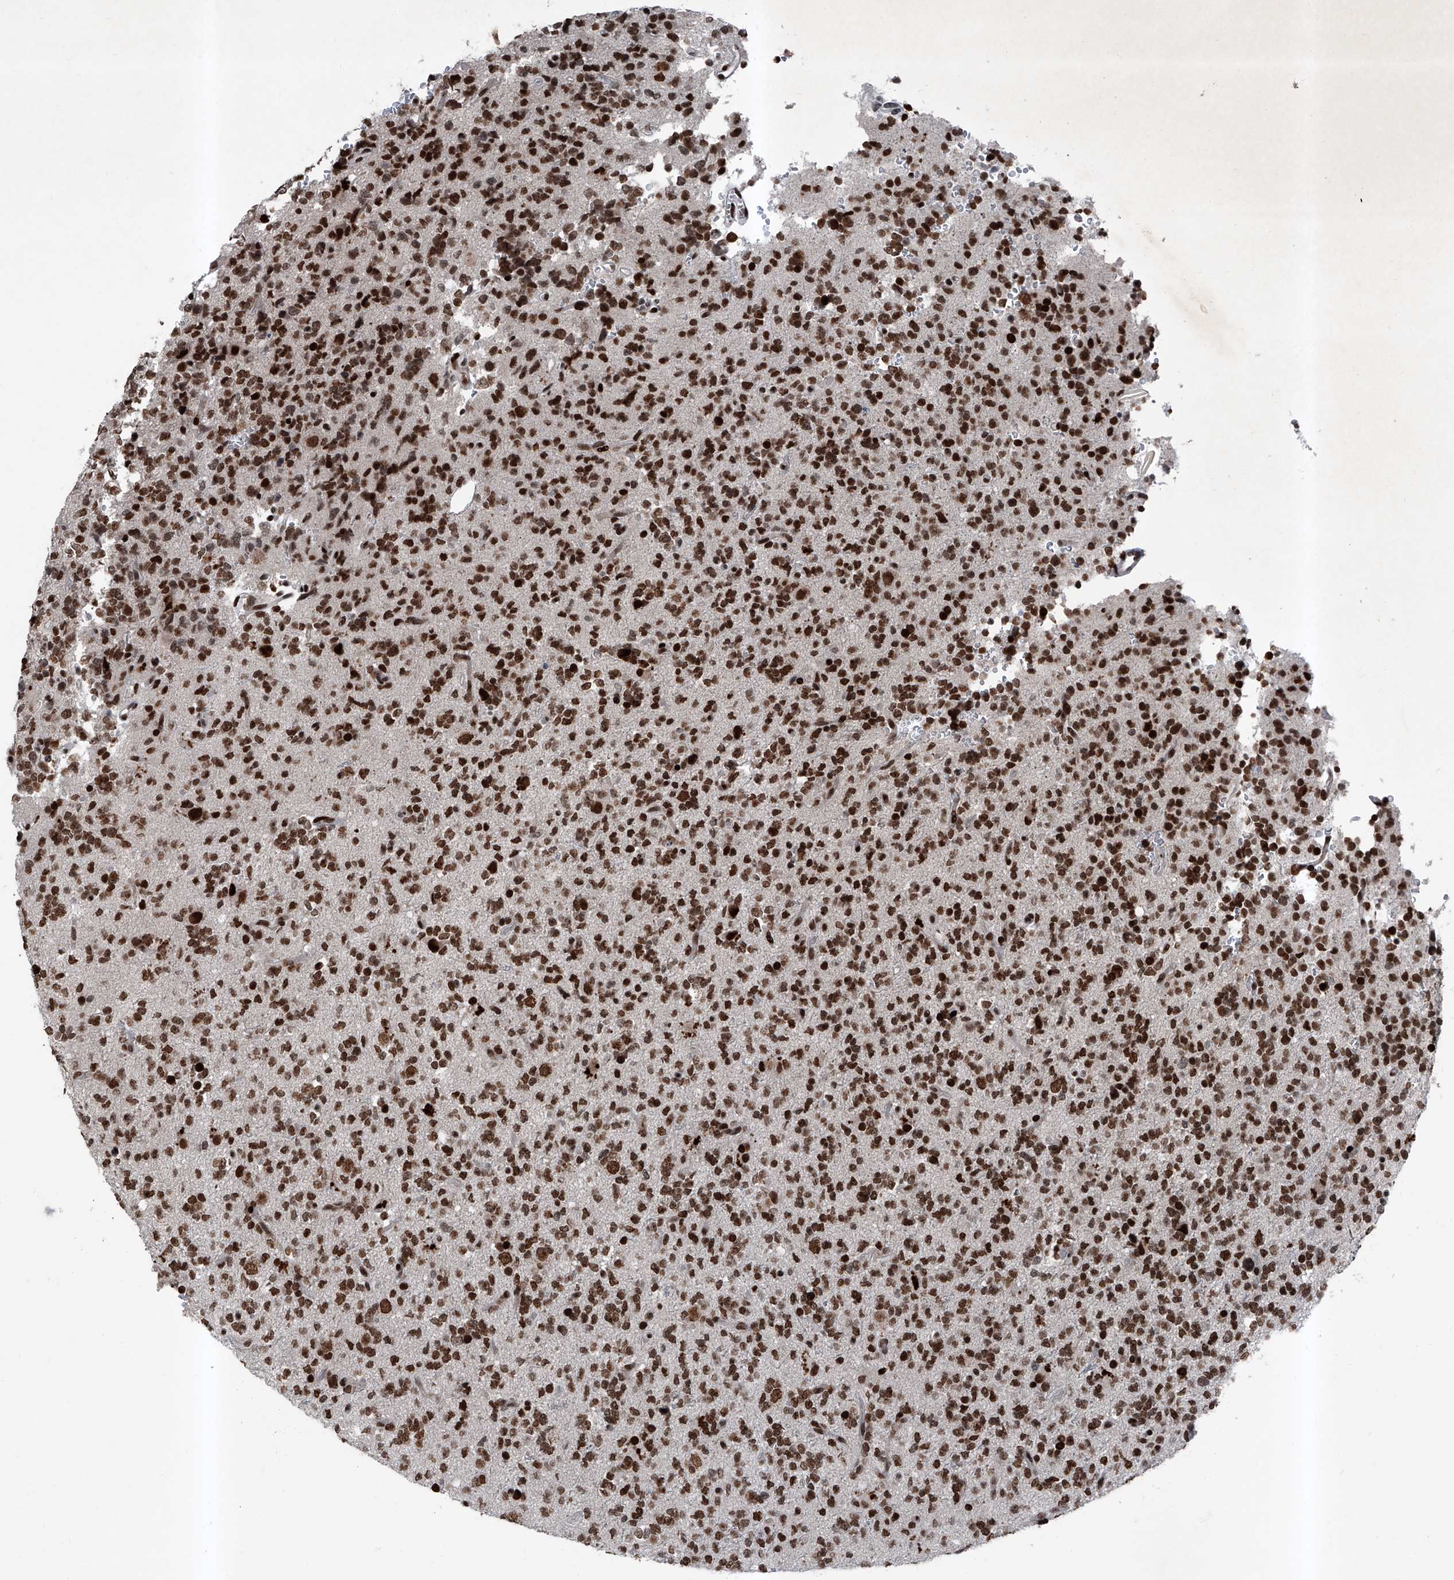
{"staining": {"intensity": "strong", "quantity": ">75%", "location": "nuclear"}, "tissue": "glioma", "cell_type": "Tumor cells", "image_type": "cancer", "snomed": [{"axis": "morphology", "description": "Glioma, malignant, High grade"}, {"axis": "topography", "description": "Brain"}], "caption": "Protein analysis of glioma tissue shows strong nuclear staining in approximately >75% of tumor cells. Ihc stains the protein in brown and the nuclei are stained blue.", "gene": "BMI1", "patient": {"sex": "female", "age": 62}}